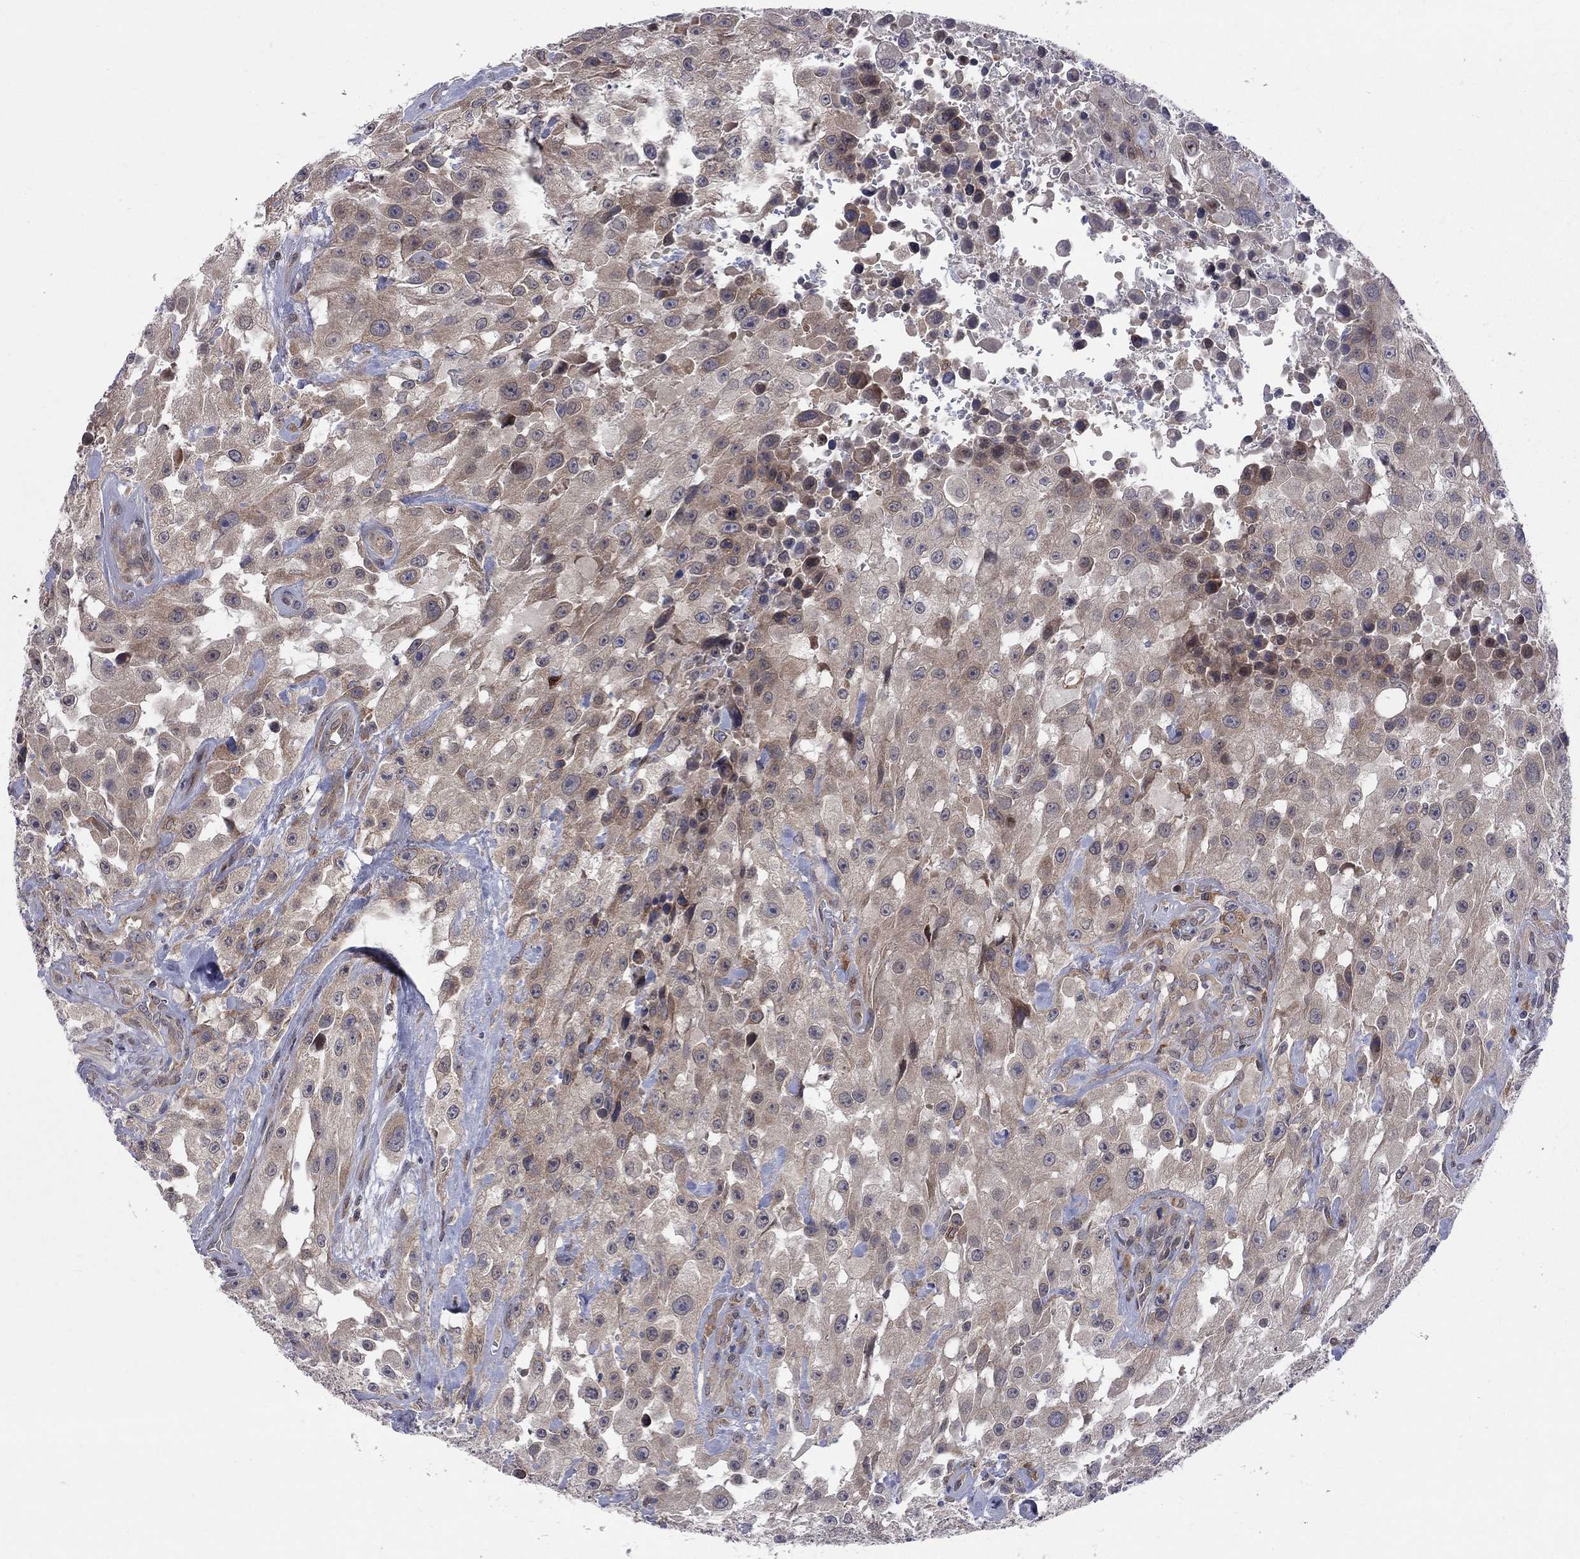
{"staining": {"intensity": "moderate", "quantity": "25%-75%", "location": "cytoplasmic/membranous"}, "tissue": "urothelial cancer", "cell_type": "Tumor cells", "image_type": "cancer", "snomed": [{"axis": "morphology", "description": "Urothelial carcinoma, High grade"}, {"axis": "topography", "description": "Urinary bladder"}], "caption": "This histopathology image shows immunohistochemistry staining of human urothelial carcinoma (high-grade), with medium moderate cytoplasmic/membranous expression in approximately 25%-75% of tumor cells.", "gene": "CNOT11", "patient": {"sex": "male", "age": 79}}